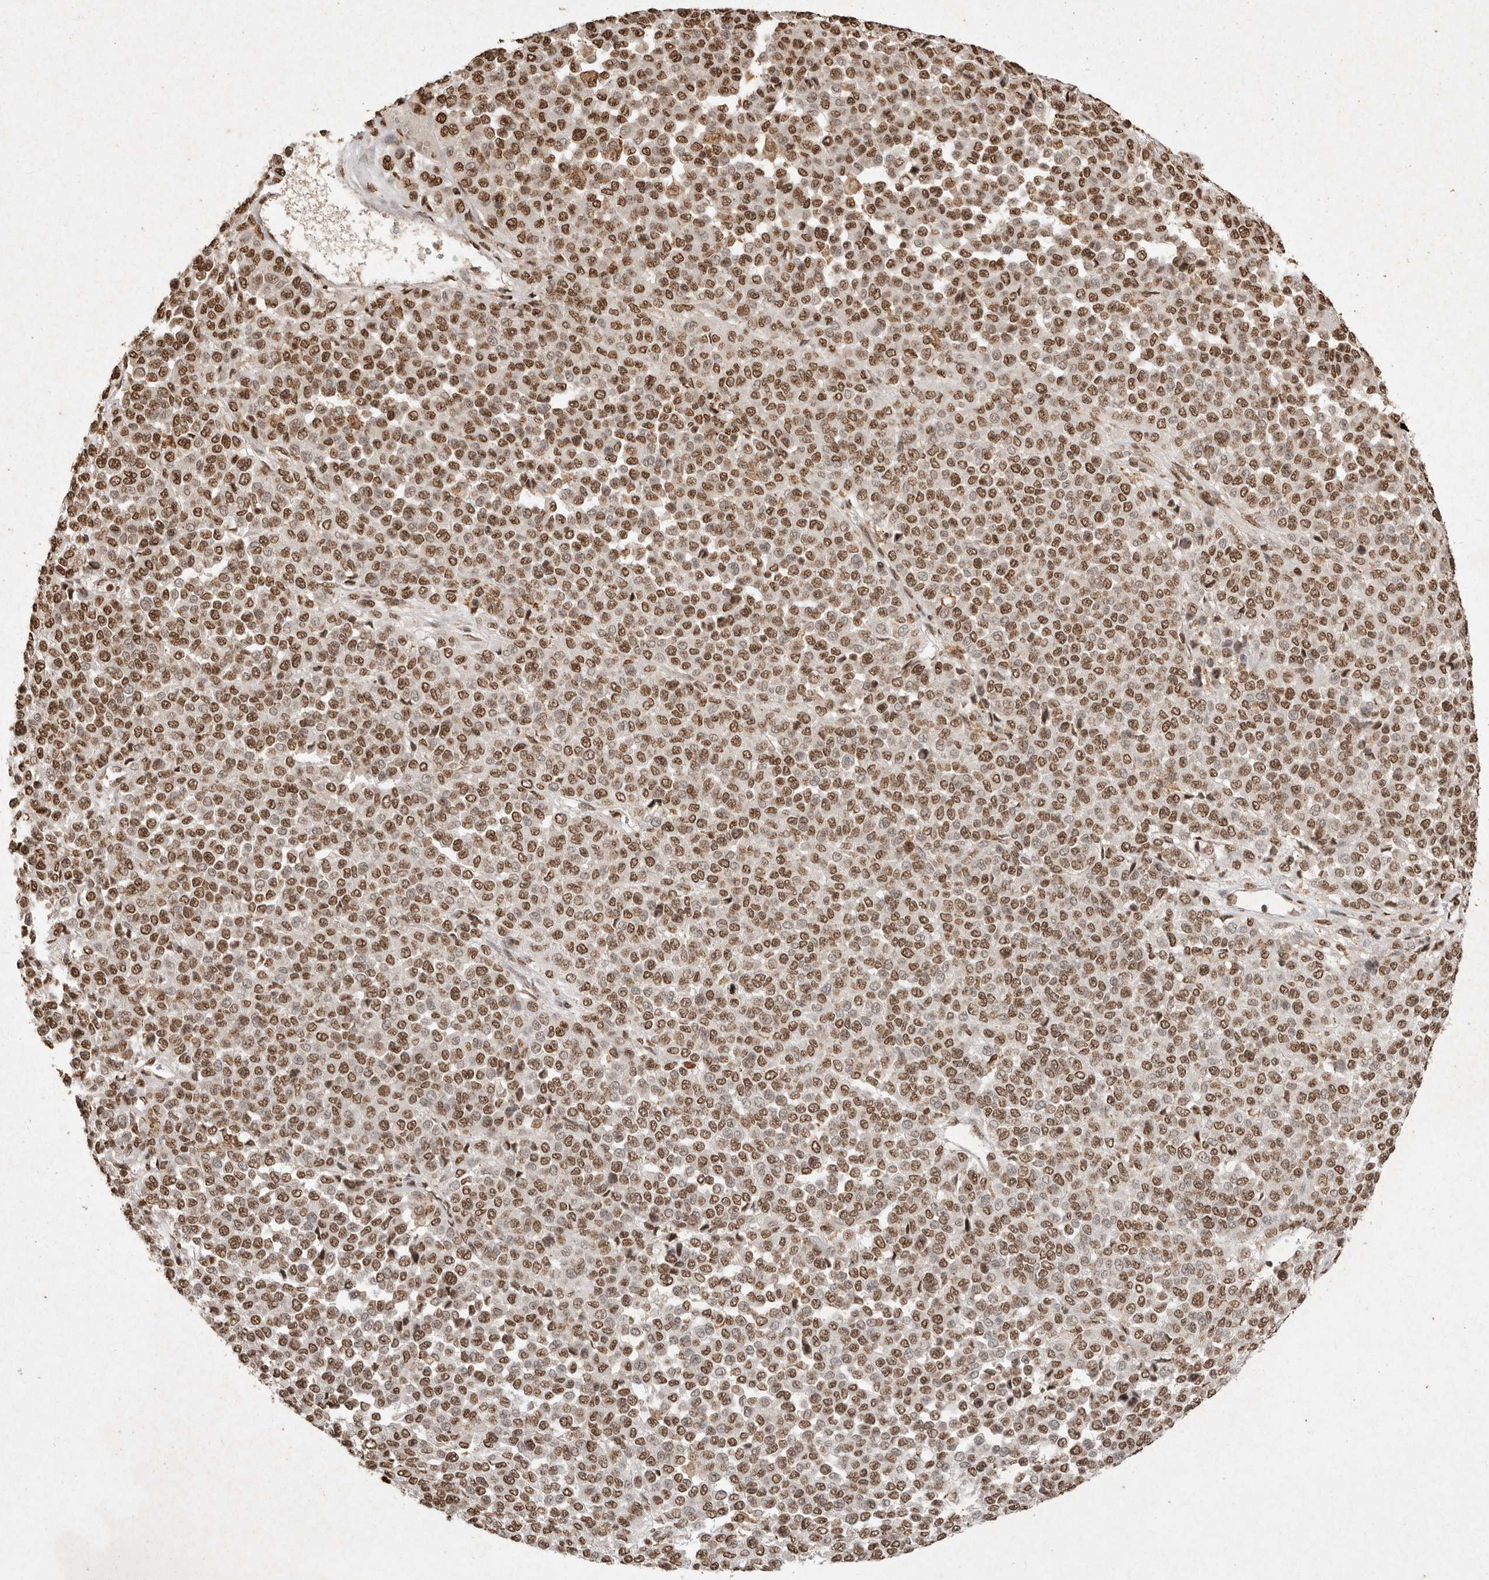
{"staining": {"intensity": "moderate", "quantity": ">75%", "location": "nuclear"}, "tissue": "melanoma", "cell_type": "Tumor cells", "image_type": "cancer", "snomed": [{"axis": "morphology", "description": "Malignant melanoma, Metastatic site"}, {"axis": "topography", "description": "Pancreas"}], "caption": "Protein expression analysis of malignant melanoma (metastatic site) displays moderate nuclear staining in approximately >75% of tumor cells. (Stains: DAB in brown, nuclei in blue, Microscopy: brightfield microscopy at high magnification).", "gene": "NKX3-2", "patient": {"sex": "female", "age": 30}}